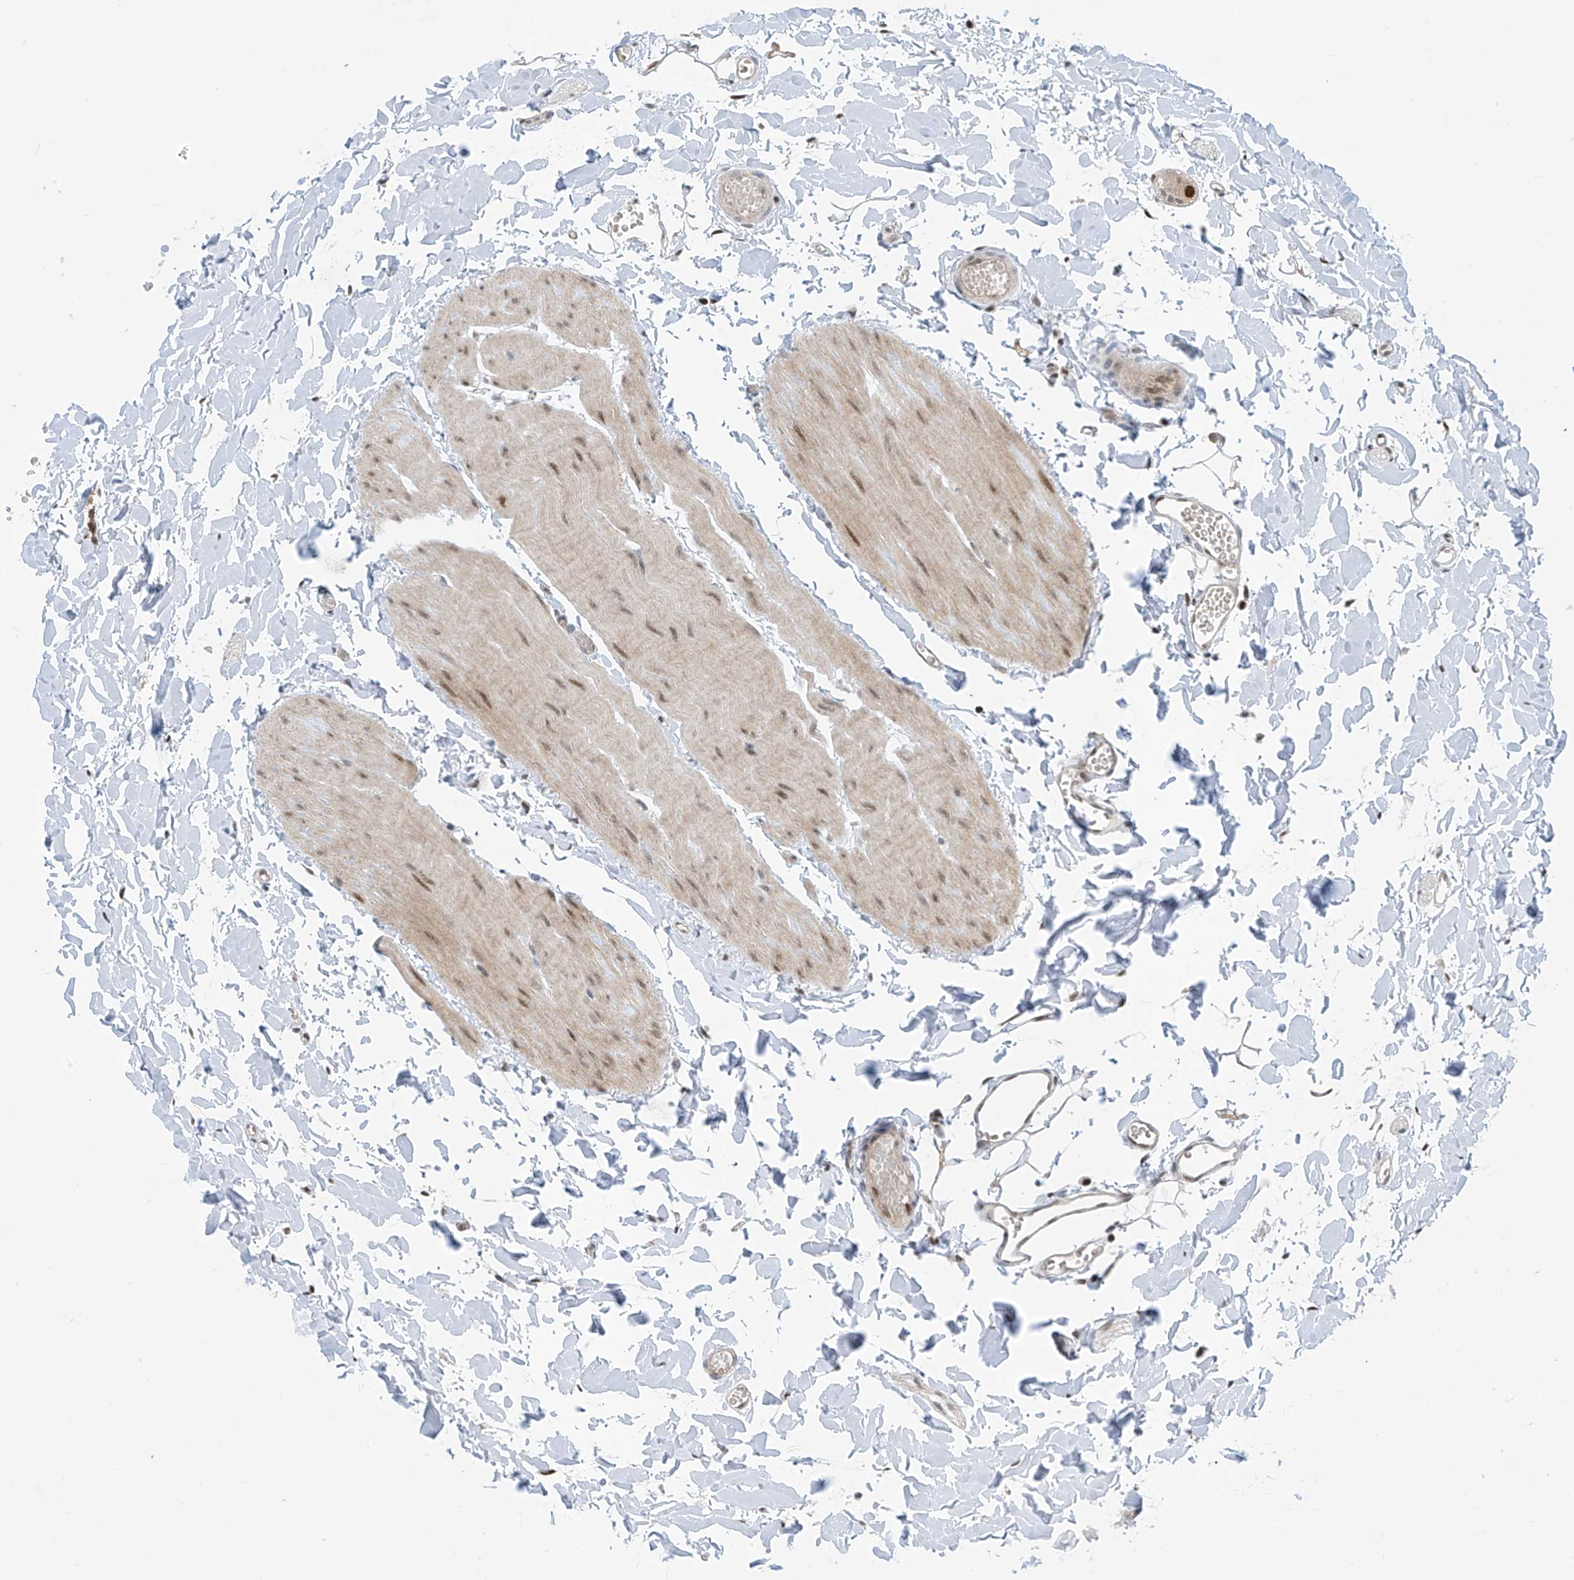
{"staining": {"intensity": "moderate", "quantity": ">75%", "location": "cytoplasmic/membranous"}, "tissue": "colon", "cell_type": "Endothelial cells", "image_type": "normal", "snomed": [{"axis": "morphology", "description": "Normal tissue, NOS"}, {"axis": "topography", "description": "Colon"}], "caption": "Colon stained for a protein (brown) shows moderate cytoplasmic/membranous positive positivity in about >75% of endothelial cells.", "gene": "LAGE3", "patient": {"sex": "male", "age": 56}}